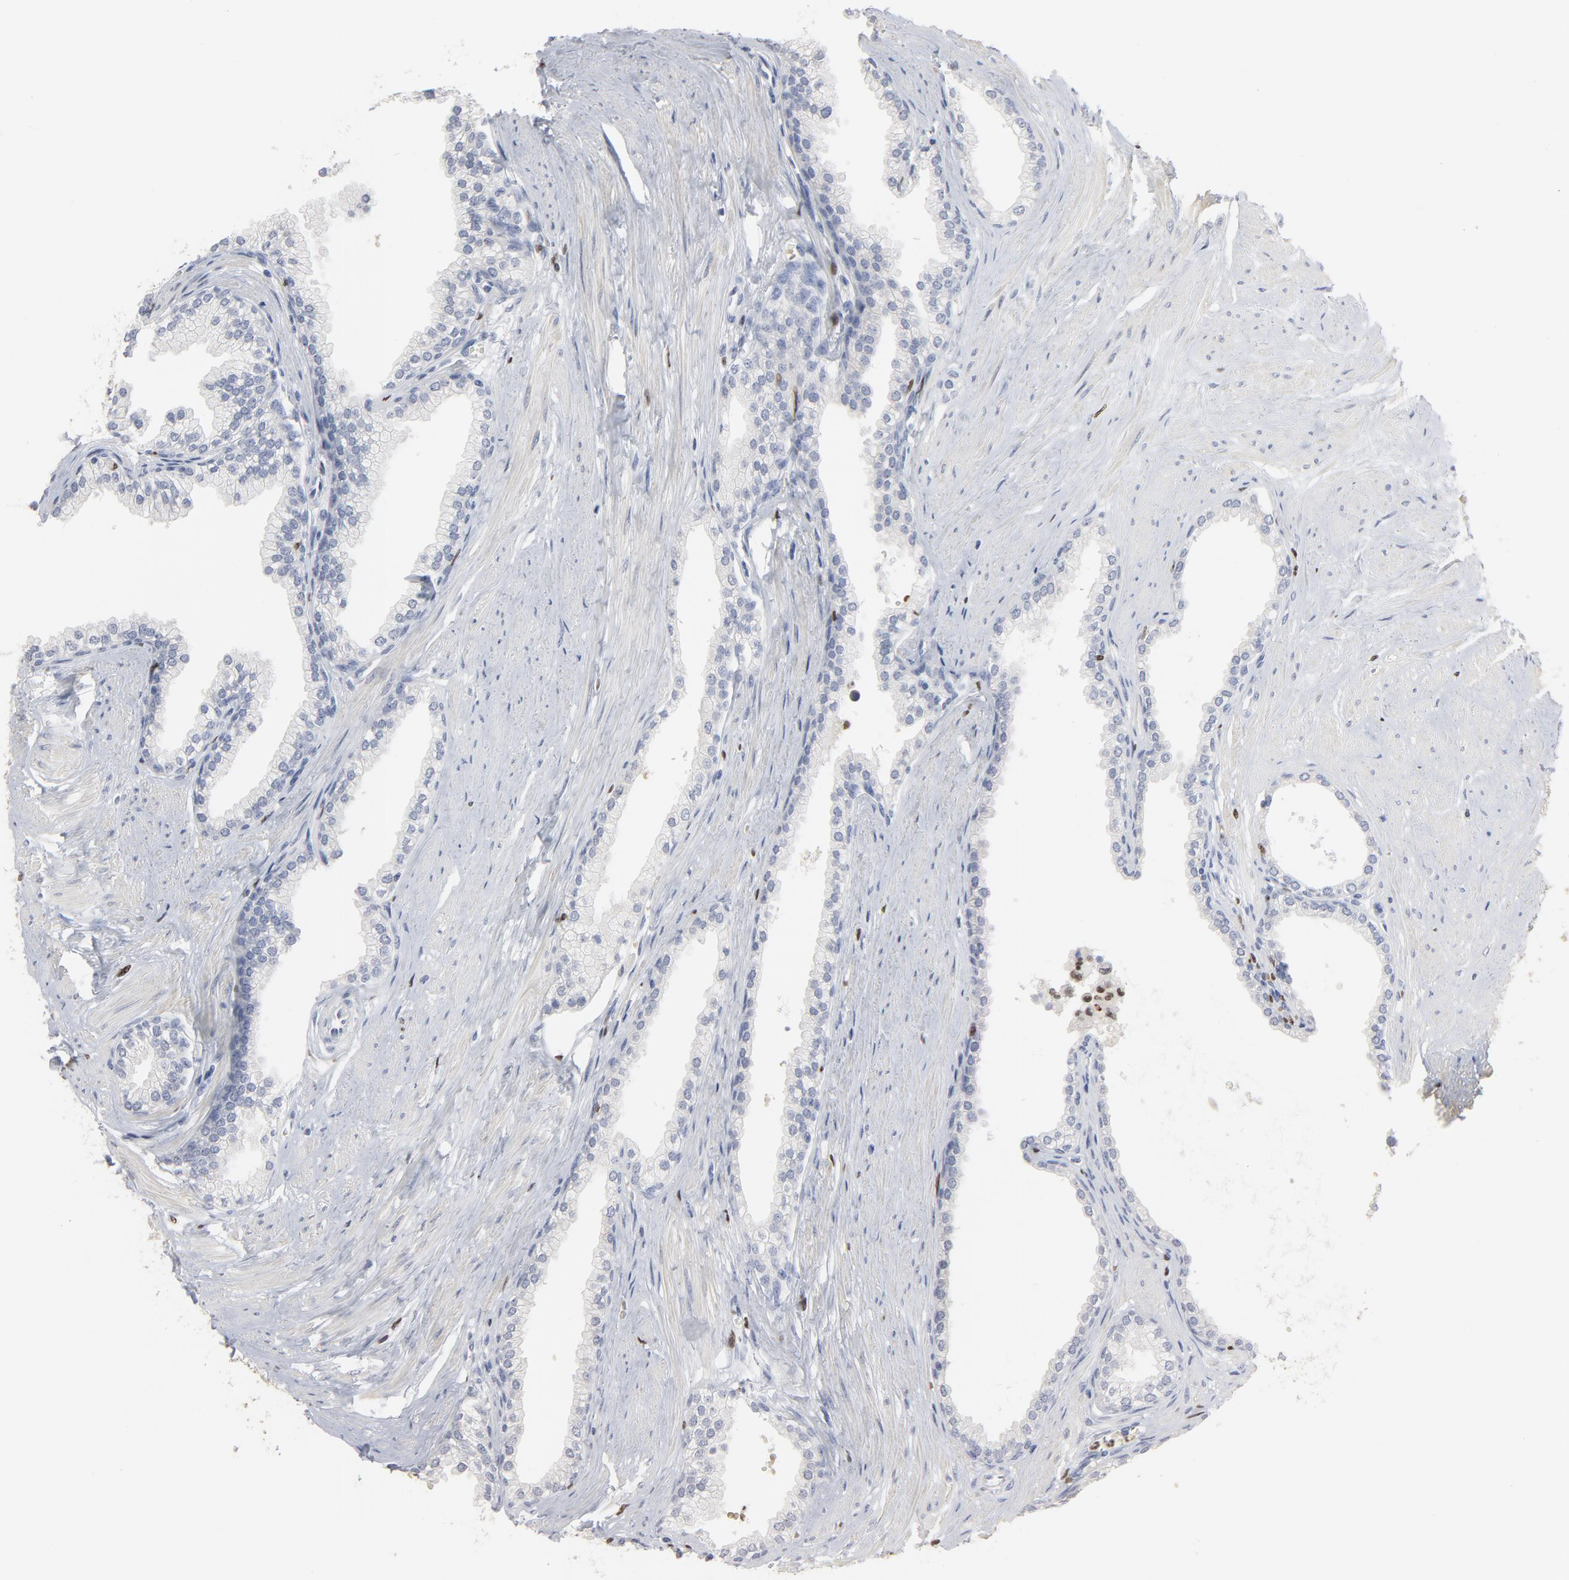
{"staining": {"intensity": "negative", "quantity": "none", "location": "none"}, "tissue": "prostate", "cell_type": "Glandular cells", "image_type": "normal", "snomed": [{"axis": "morphology", "description": "Normal tissue, NOS"}, {"axis": "topography", "description": "Prostate"}], "caption": "There is no significant expression in glandular cells of prostate. Brightfield microscopy of immunohistochemistry stained with DAB (3,3'-diaminobenzidine) (brown) and hematoxylin (blue), captured at high magnification.", "gene": "SPI1", "patient": {"sex": "male", "age": 64}}